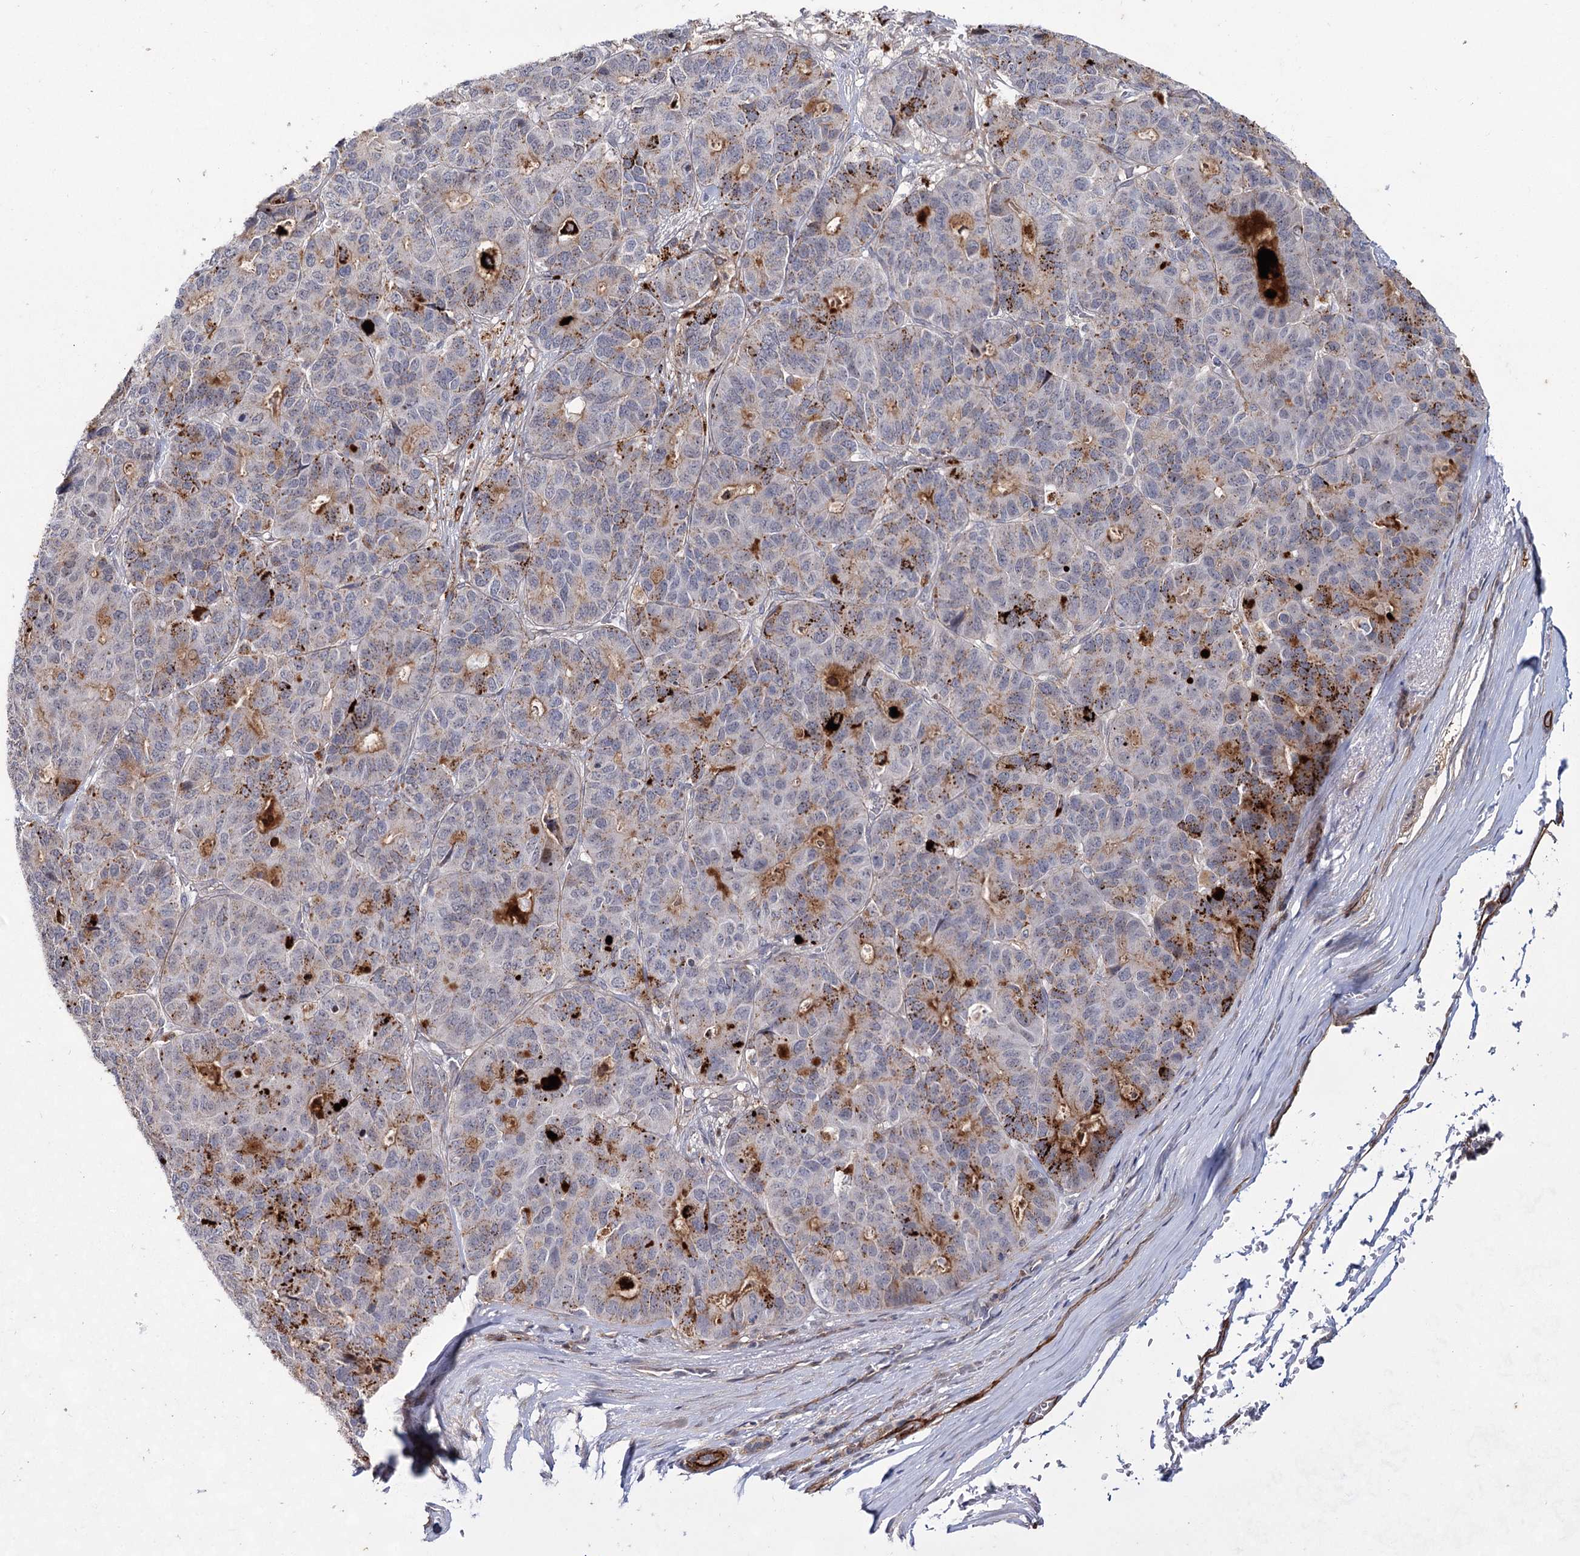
{"staining": {"intensity": "moderate", "quantity": "25%-75%", "location": "cytoplasmic/membranous"}, "tissue": "pancreatic cancer", "cell_type": "Tumor cells", "image_type": "cancer", "snomed": [{"axis": "morphology", "description": "Adenocarcinoma, NOS"}, {"axis": "topography", "description": "Pancreas"}], "caption": "Protein positivity by IHC reveals moderate cytoplasmic/membranous expression in approximately 25%-75% of tumor cells in pancreatic cancer.", "gene": "ATL2", "patient": {"sex": "male", "age": 50}}